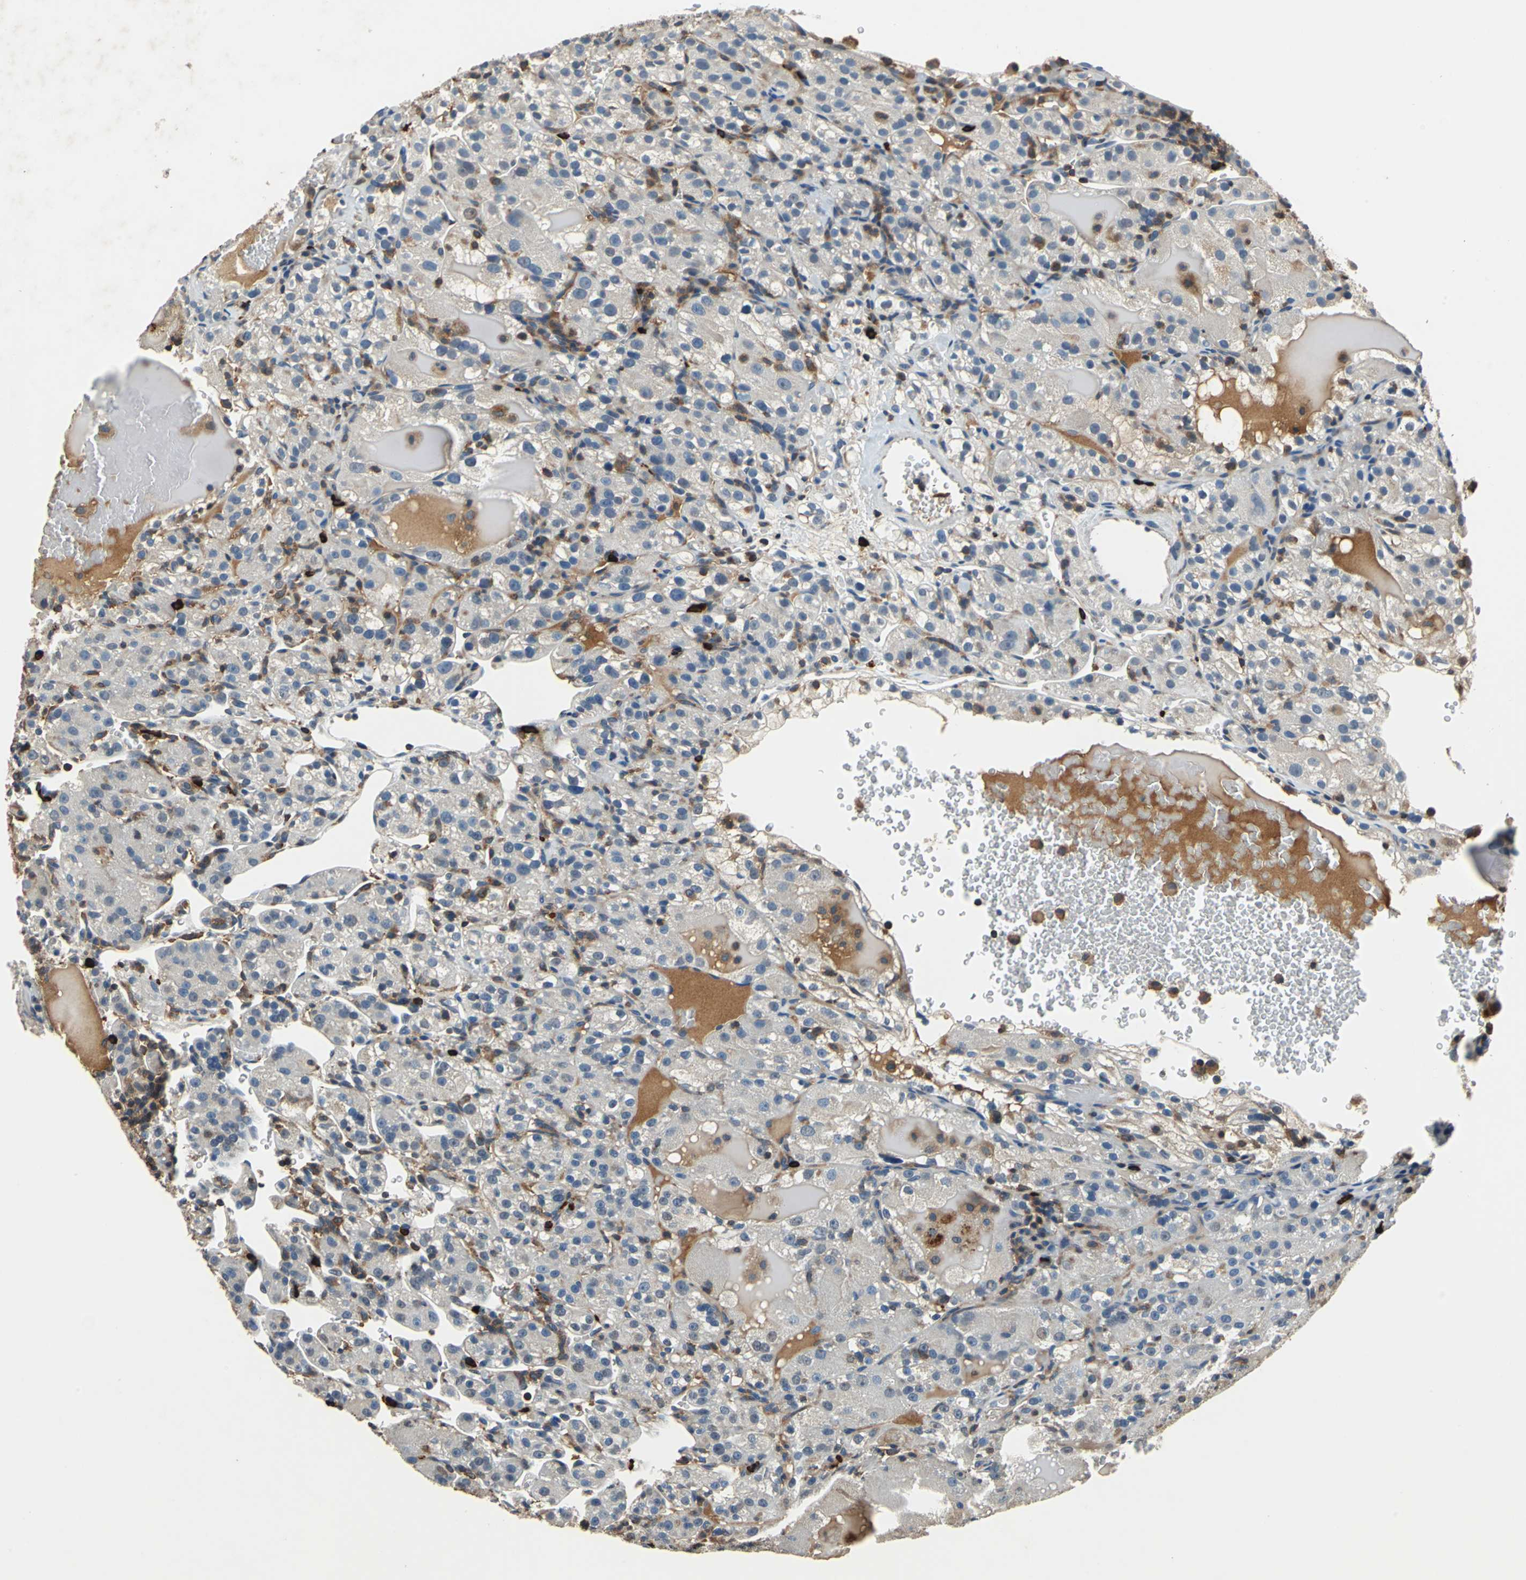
{"staining": {"intensity": "weak", "quantity": "<25%", "location": "cytoplasmic/membranous"}, "tissue": "renal cancer", "cell_type": "Tumor cells", "image_type": "cancer", "snomed": [{"axis": "morphology", "description": "Normal tissue, NOS"}, {"axis": "morphology", "description": "Adenocarcinoma, NOS"}, {"axis": "topography", "description": "Kidney"}], "caption": "IHC photomicrograph of human renal cancer (adenocarcinoma) stained for a protein (brown), which shows no positivity in tumor cells.", "gene": "SLC19A2", "patient": {"sex": "male", "age": 61}}